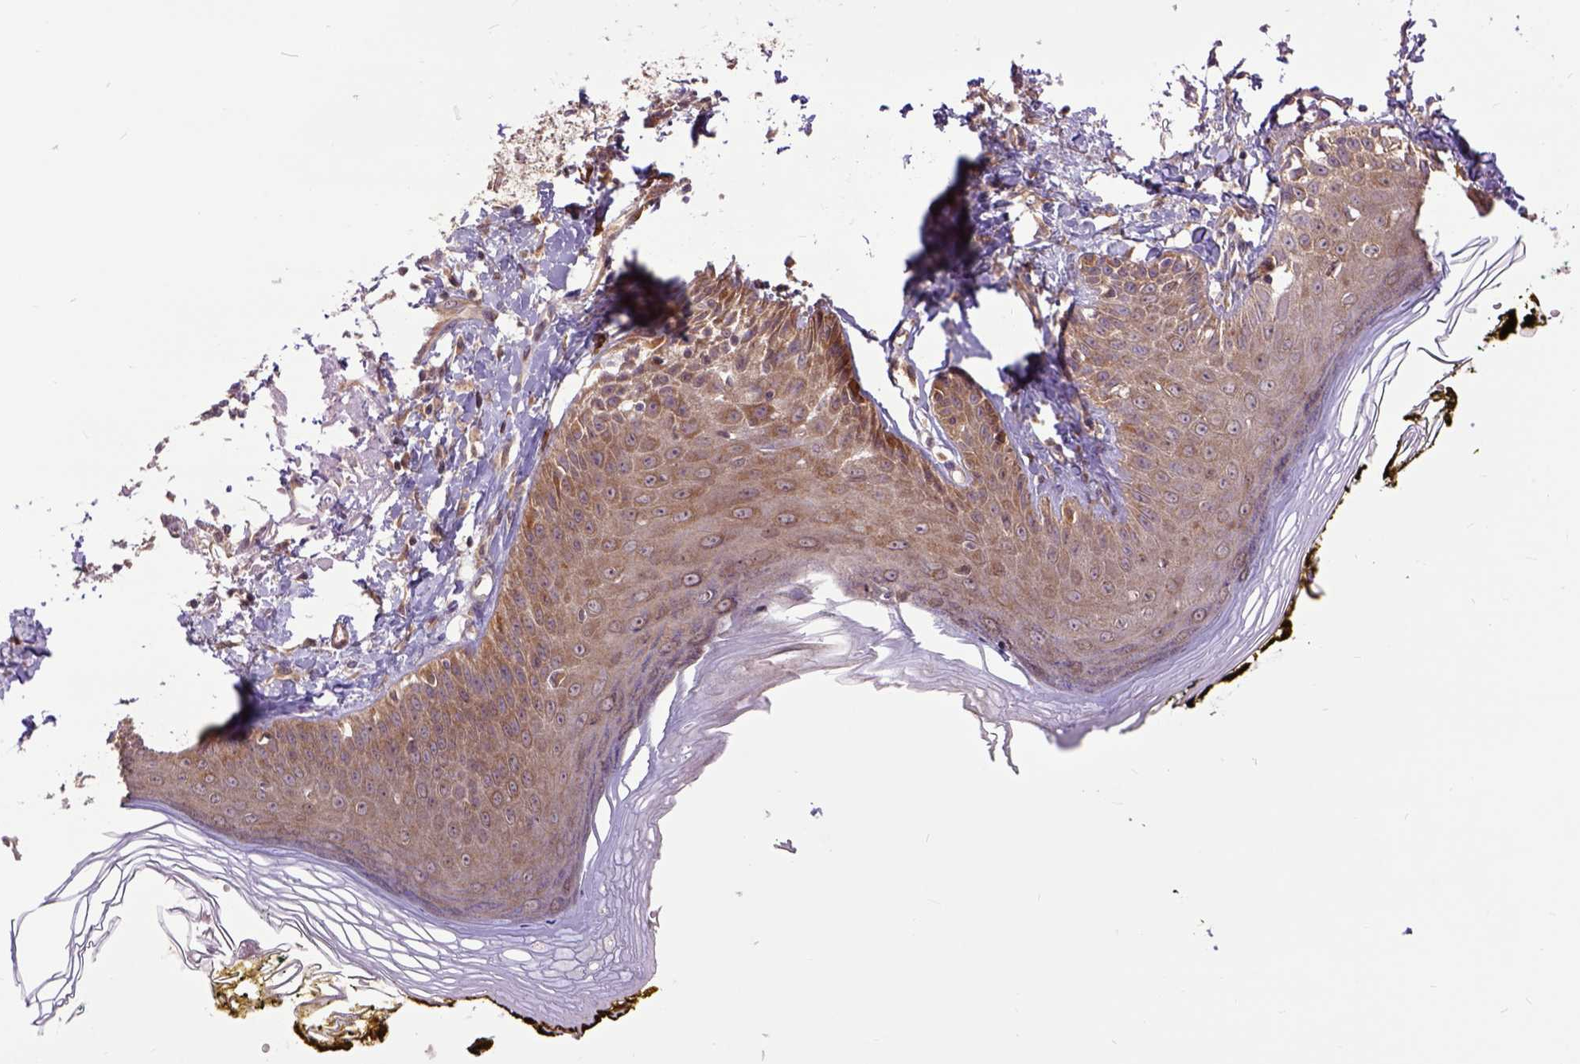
{"staining": {"intensity": "moderate", "quantity": ">75%", "location": "cytoplasmic/membranous"}, "tissue": "skin", "cell_type": "Fibroblasts", "image_type": "normal", "snomed": [{"axis": "morphology", "description": "Normal tissue, NOS"}, {"axis": "topography", "description": "Skin"}], "caption": "Fibroblasts show medium levels of moderate cytoplasmic/membranous positivity in approximately >75% of cells in benign skin. The staining was performed using DAB, with brown indicating positive protein expression. Nuclei are stained blue with hematoxylin.", "gene": "ARL1", "patient": {"sex": "male", "age": 76}}